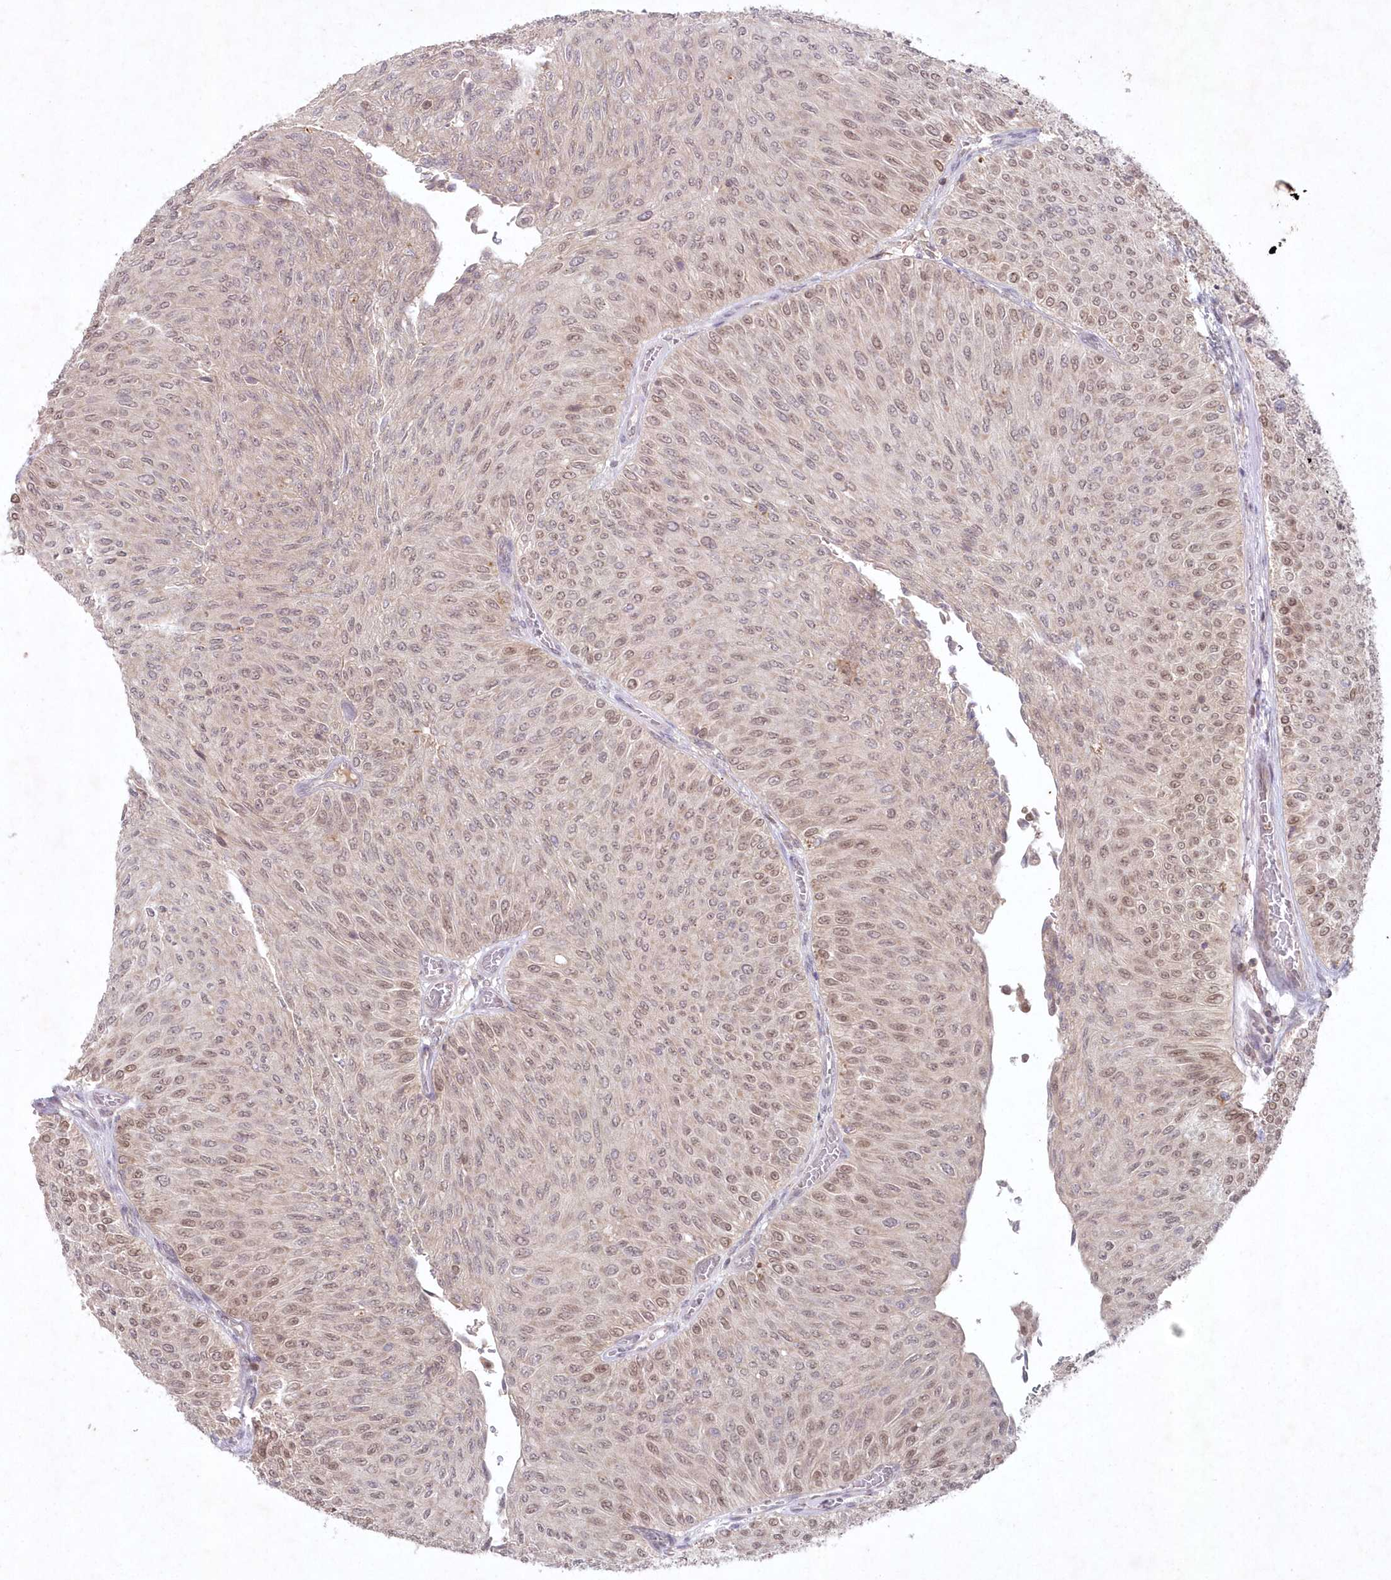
{"staining": {"intensity": "weak", "quantity": ">75%", "location": "nuclear"}, "tissue": "urothelial cancer", "cell_type": "Tumor cells", "image_type": "cancer", "snomed": [{"axis": "morphology", "description": "Urothelial carcinoma, Low grade"}, {"axis": "topography", "description": "Urinary bladder"}], "caption": "DAB (3,3'-diaminobenzidine) immunohistochemical staining of urothelial carcinoma (low-grade) displays weak nuclear protein staining in approximately >75% of tumor cells.", "gene": "ASCC1", "patient": {"sex": "male", "age": 78}}